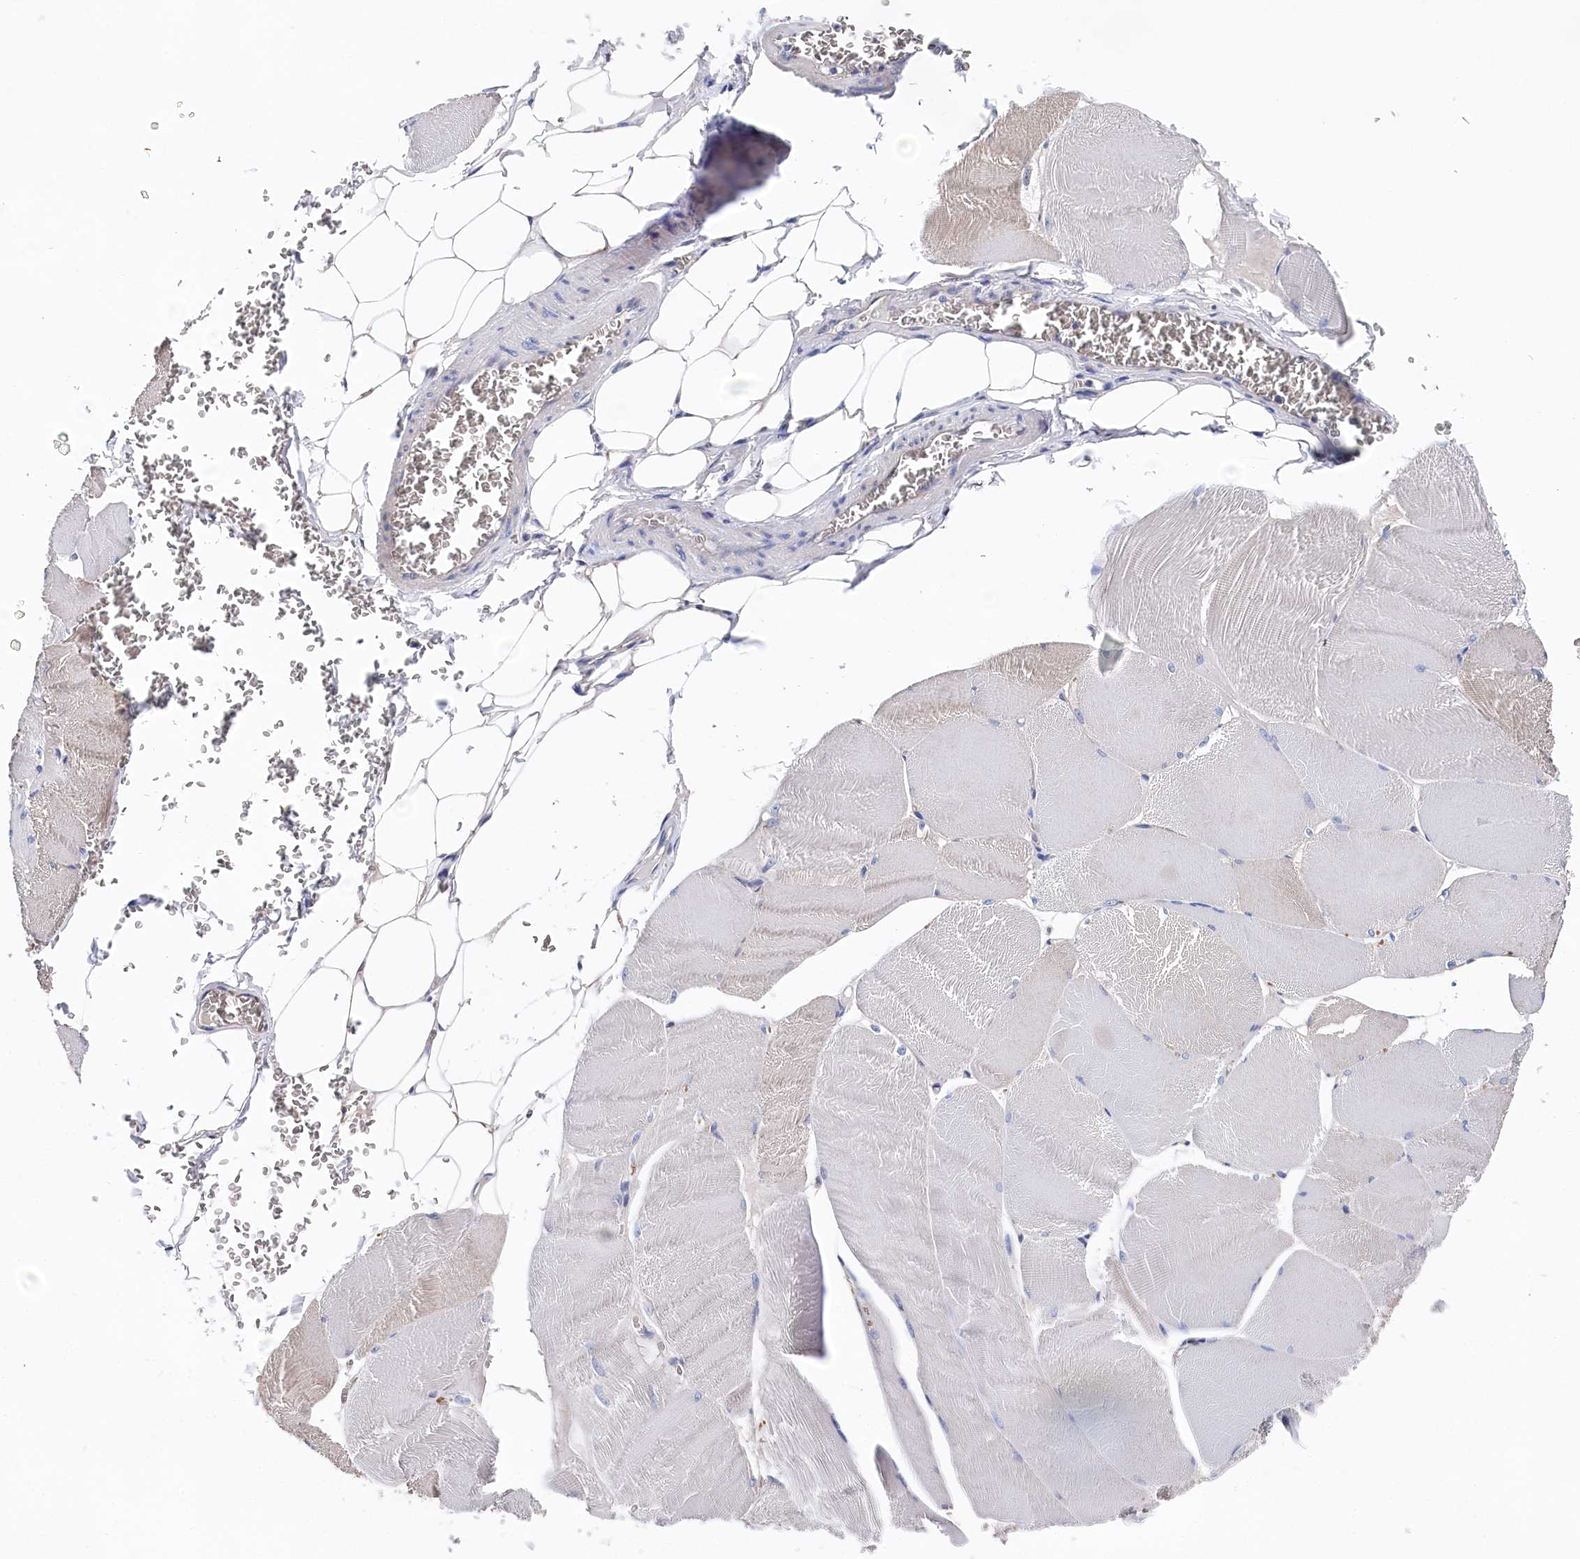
{"staining": {"intensity": "negative", "quantity": "none", "location": "none"}, "tissue": "skeletal muscle", "cell_type": "Myocytes", "image_type": "normal", "snomed": [{"axis": "morphology", "description": "Normal tissue, NOS"}, {"axis": "morphology", "description": "Basal cell carcinoma"}, {"axis": "topography", "description": "Skeletal muscle"}], "caption": "An immunohistochemistry histopathology image of unremarkable skeletal muscle is shown. There is no staining in myocytes of skeletal muscle. (Immunohistochemistry, brightfield microscopy, high magnification).", "gene": "BHMT", "patient": {"sex": "female", "age": 64}}